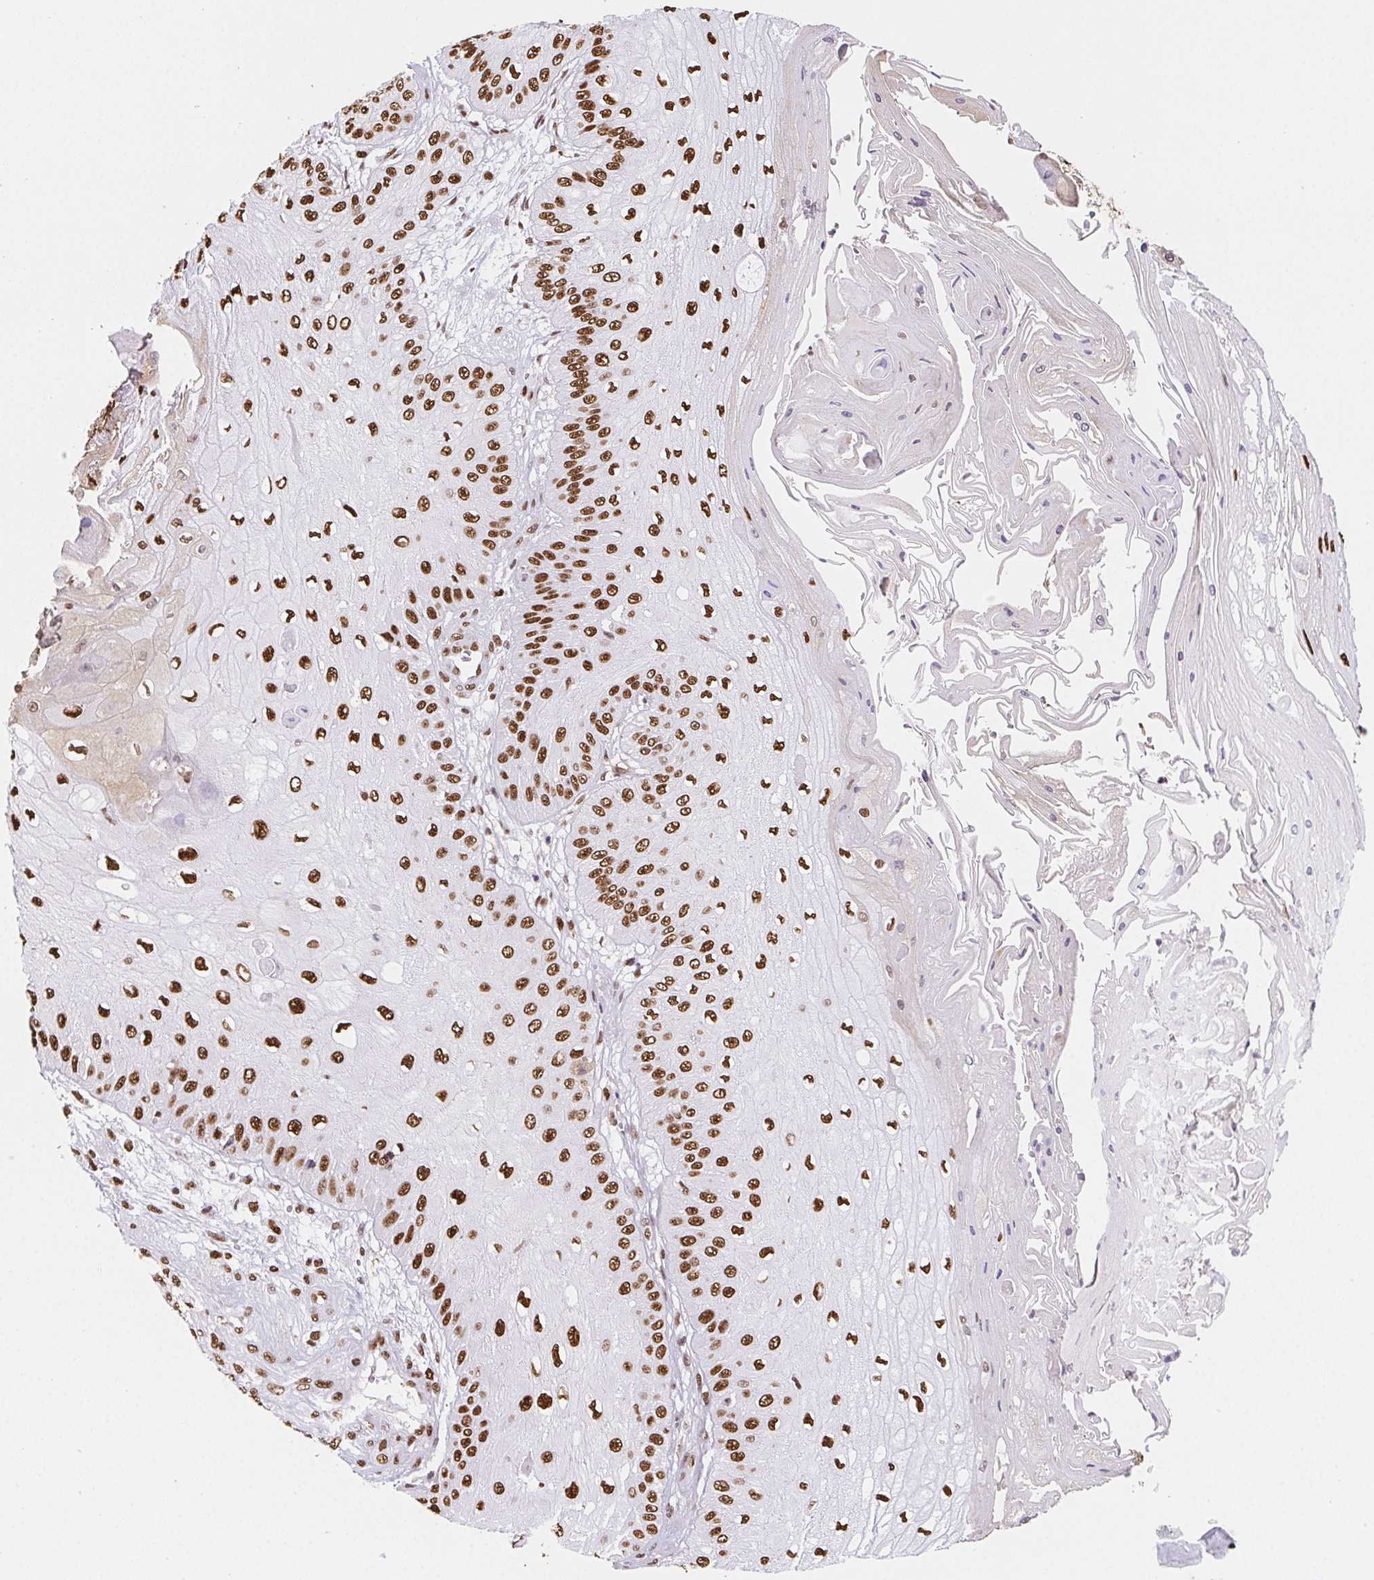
{"staining": {"intensity": "strong", "quantity": ">75%", "location": "nuclear"}, "tissue": "skin cancer", "cell_type": "Tumor cells", "image_type": "cancer", "snomed": [{"axis": "morphology", "description": "Squamous cell carcinoma, NOS"}, {"axis": "topography", "description": "Skin"}], "caption": "Brown immunohistochemical staining in human skin cancer (squamous cell carcinoma) displays strong nuclear staining in approximately >75% of tumor cells.", "gene": "SET", "patient": {"sex": "male", "age": 70}}